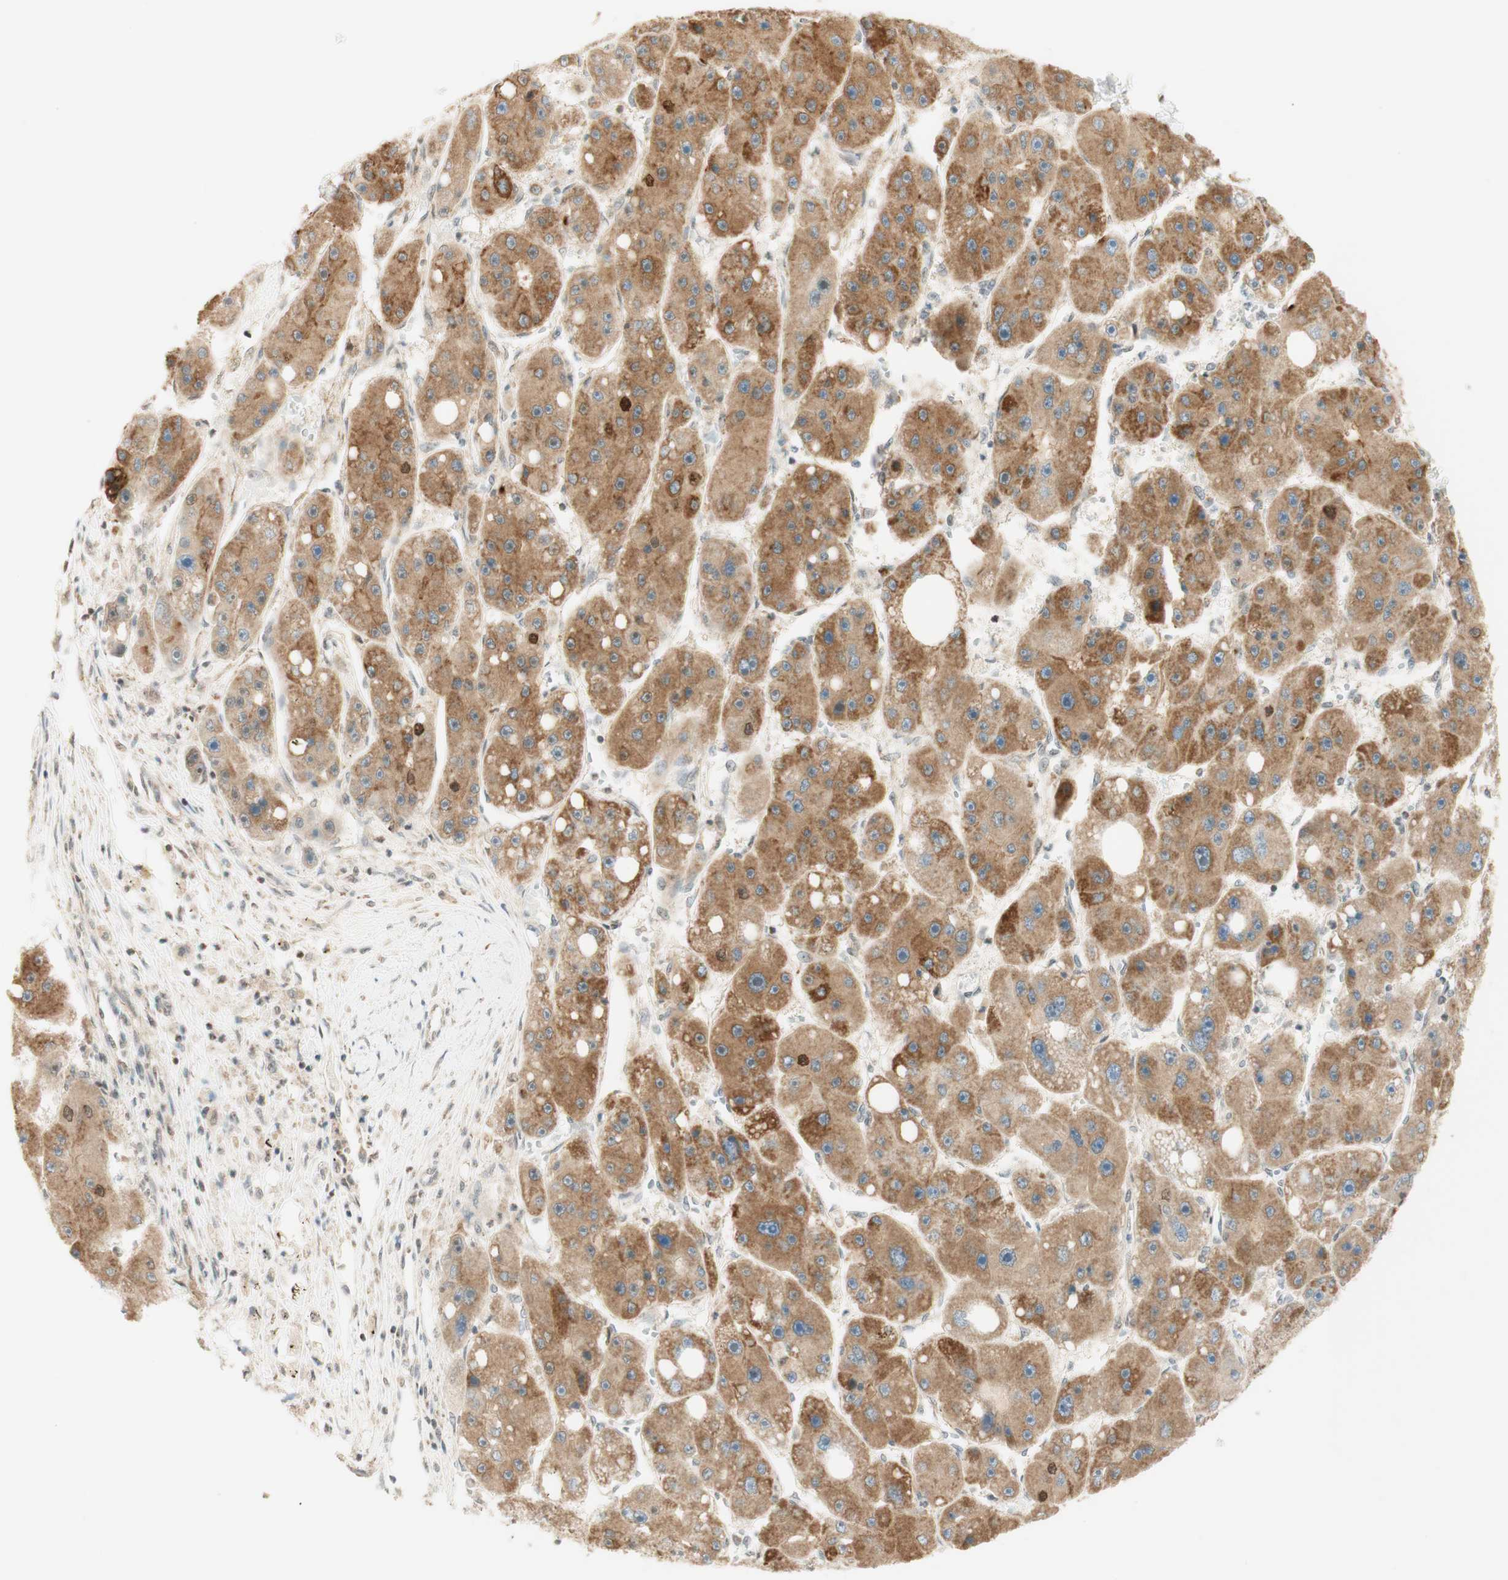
{"staining": {"intensity": "moderate", "quantity": ">75%", "location": "cytoplasmic/membranous"}, "tissue": "liver cancer", "cell_type": "Tumor cells", "image_type": "cancer", "snomed": [{"axis": "morphology", "description": "Carcinoma, Hepatocellular, NOS"}, {"axis": "topography", "description": "Liver"}], "caption": "Hepatocellular carcinoma (liver) tissue exhibits moderate cytoplasmic/membranous expression in about >75% of tumor cells, visualized by immunohistochemistry.", "gene": "ZNF782", "patient": {"sex": "female", "age": 61}}